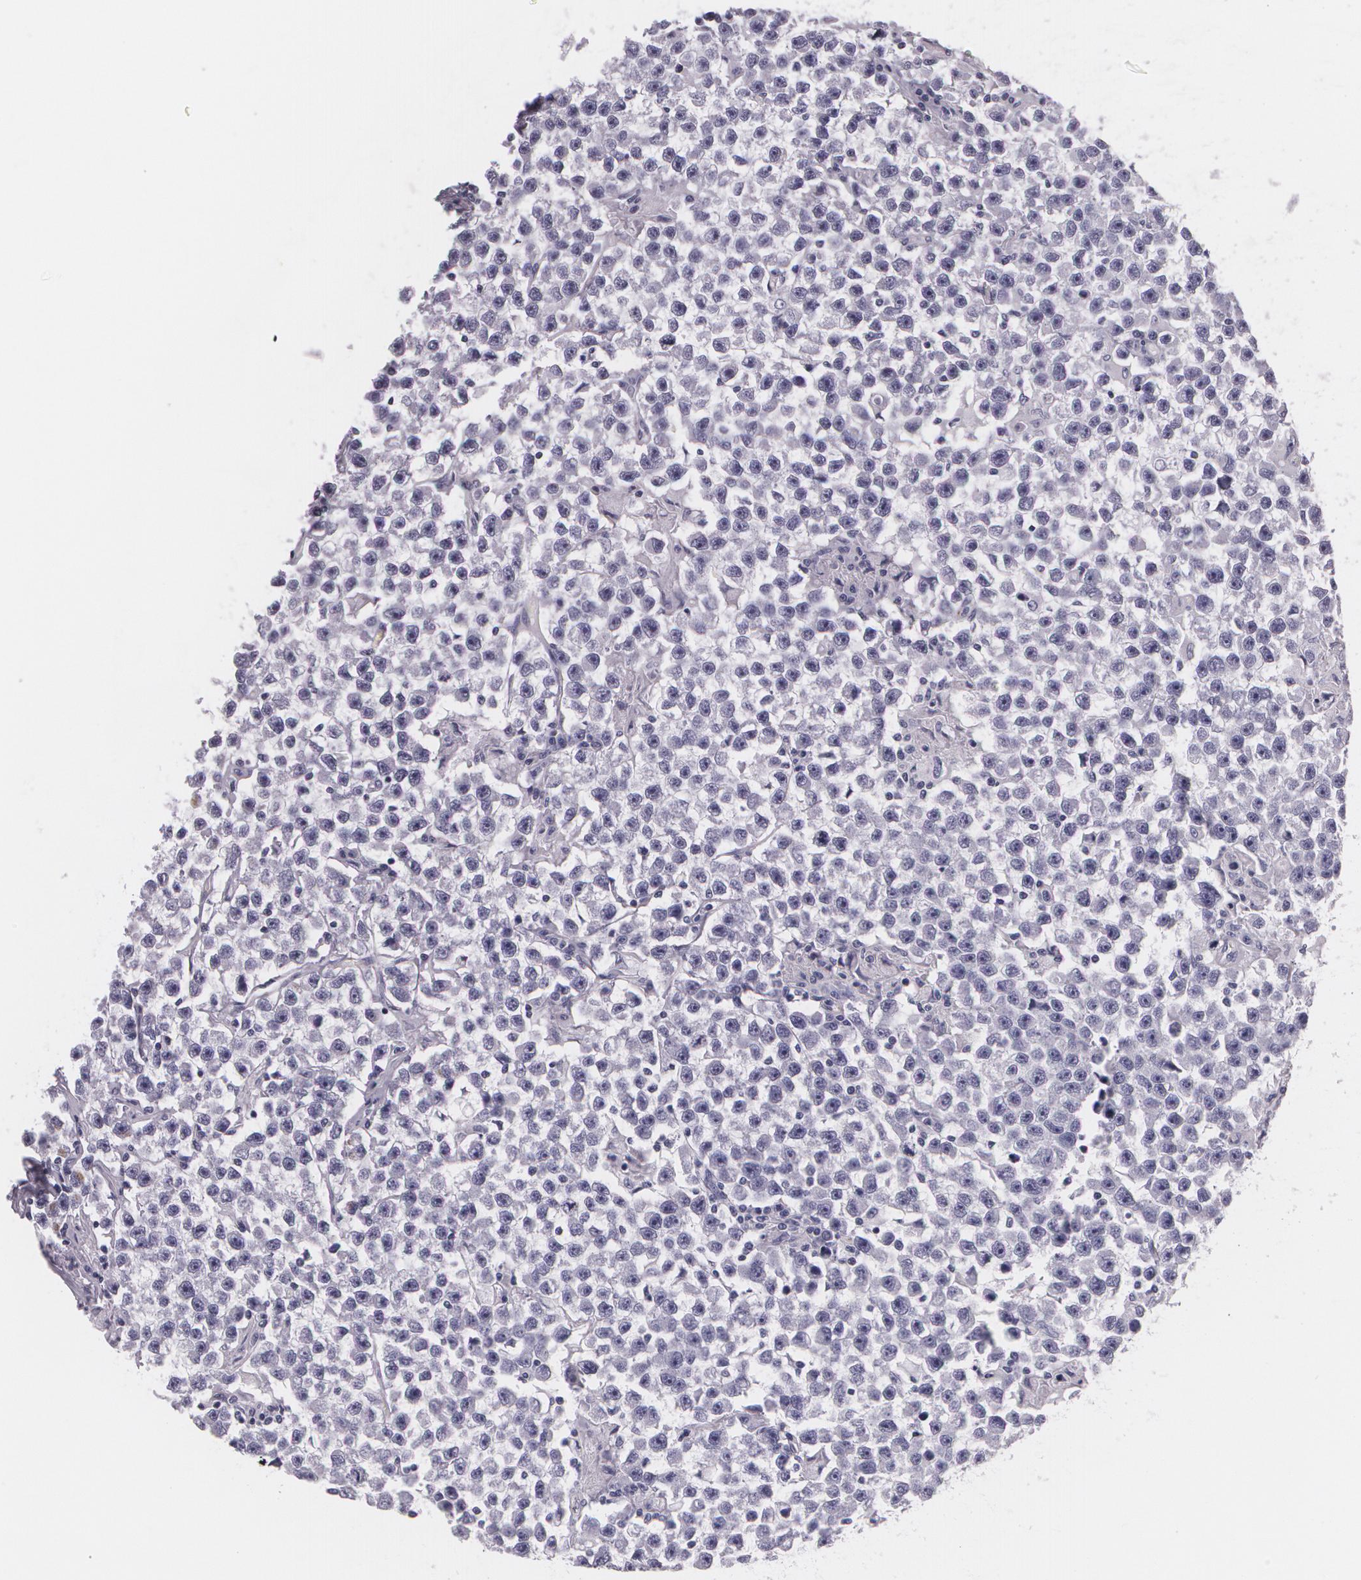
{"staining": {"intensity": "negative", "quantity": "none", "location": "none"}, "tissue": "testis cancer", "cell_type": "Tumor cells", "image_type": "cancer", "snomed": [{"axis": "morphology", "description": "Seminoma, NOS"}, {"axis": "topography", "description": "Testis"}], "caption": "IHC photomicrograph of human testis cancer (seminoma) stained for a protein (brown), which demonstrates no positivity in tumor cells.", "gene": "DLG4", "patient": {"sex": "male", "age": 33}}